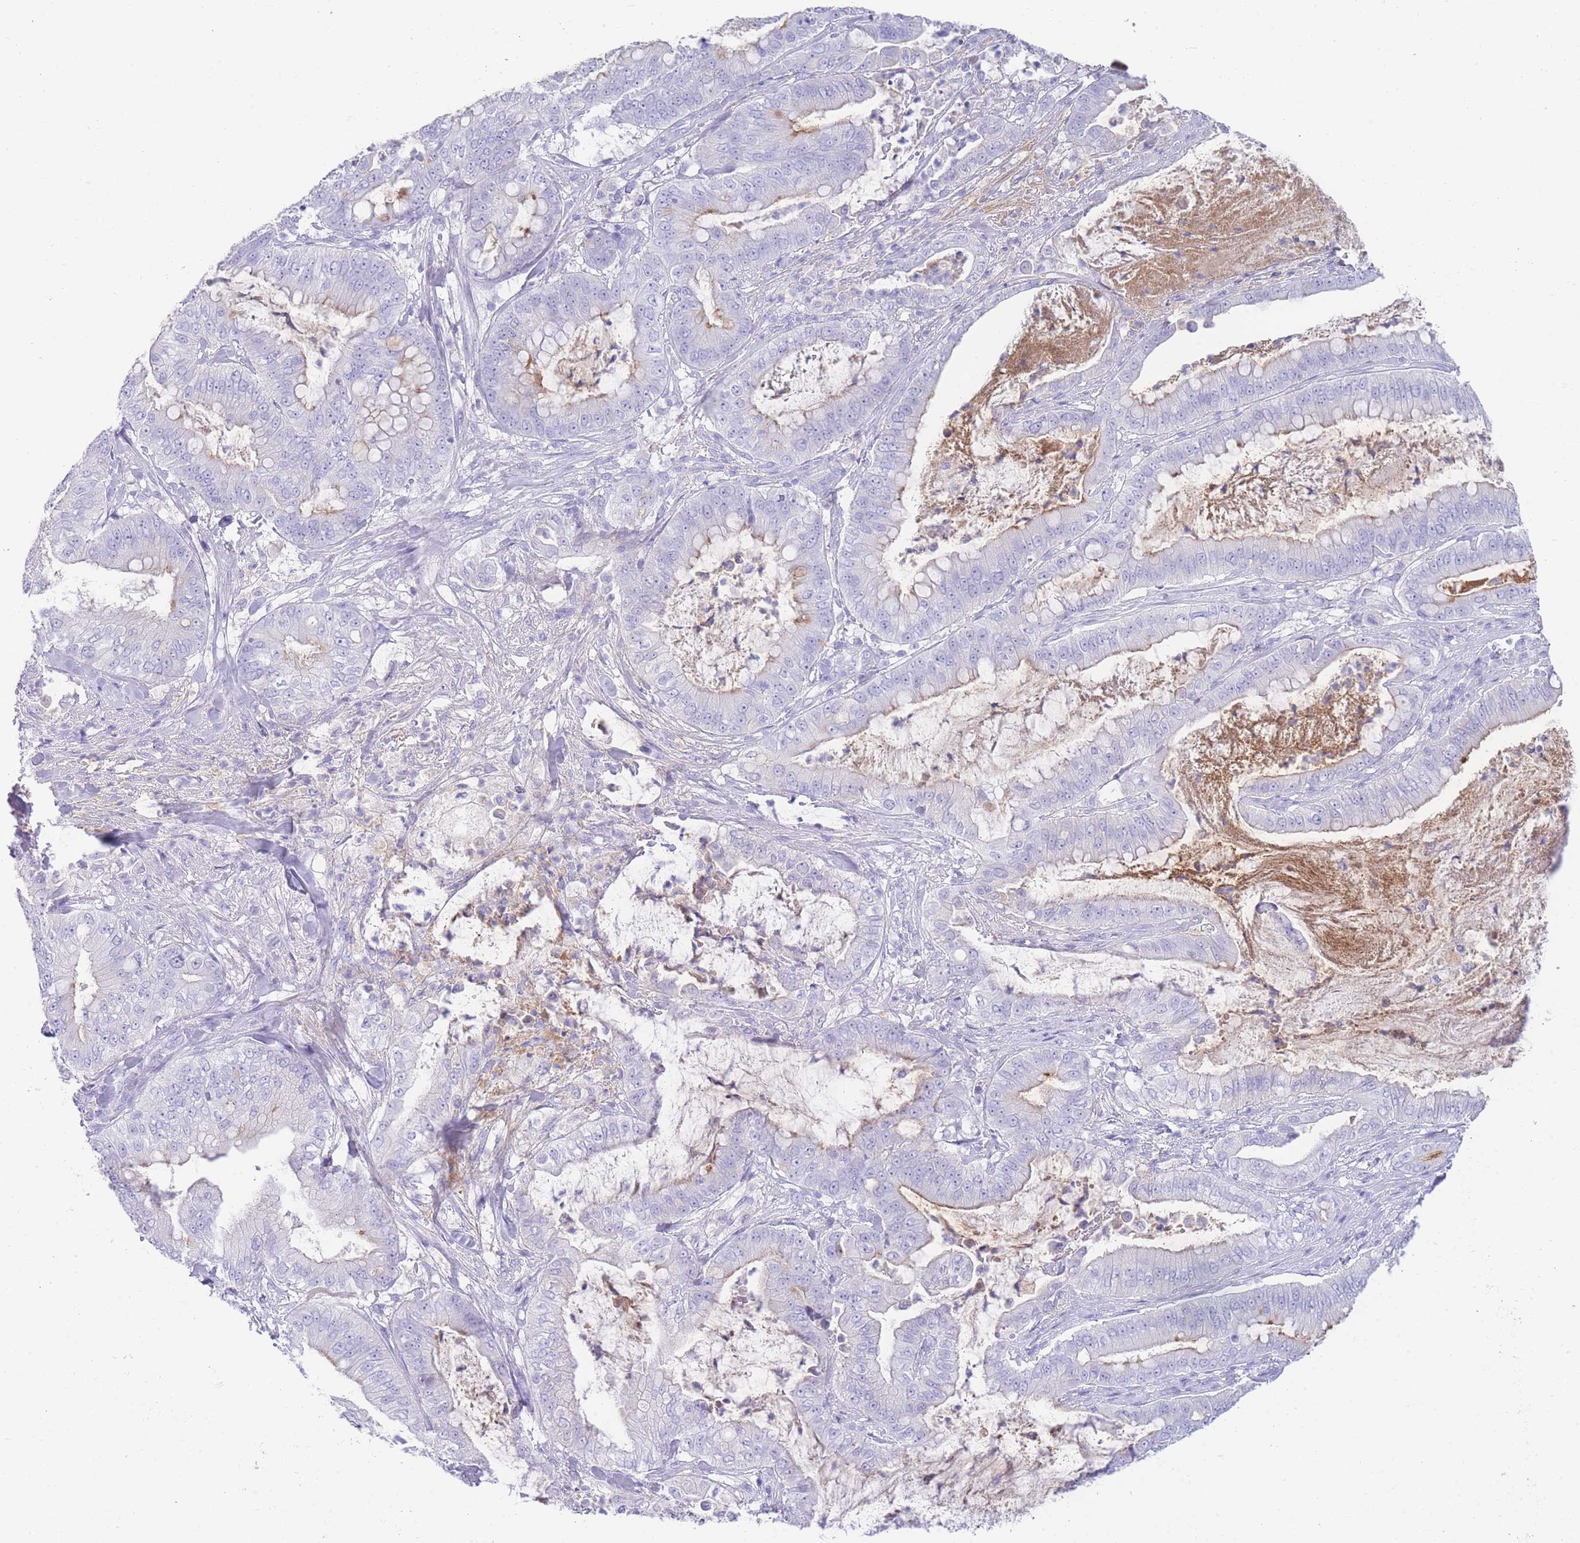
{"staining": {"intensity": "moderate", "quantity": "<25%", "location": "cytoplasmic/membranous"}, "tissue": "pancreatic cancer", "cell_type": "Tumor cells", "image_type": "cancer", "snomed": [{"axis": "morphology", "description": "Adenocarcinoma, NOS"}, {"axis": "topography", "description": "Pancreas"}], "caption": "This is an image of IHC staining of adenocarcinoma (pancreatic), which shows moderate expression in the cytoplasmic/membranous of tumor cells.", "gene": "LRRC37A", "patient": {"sex": "male", "age": 71}}